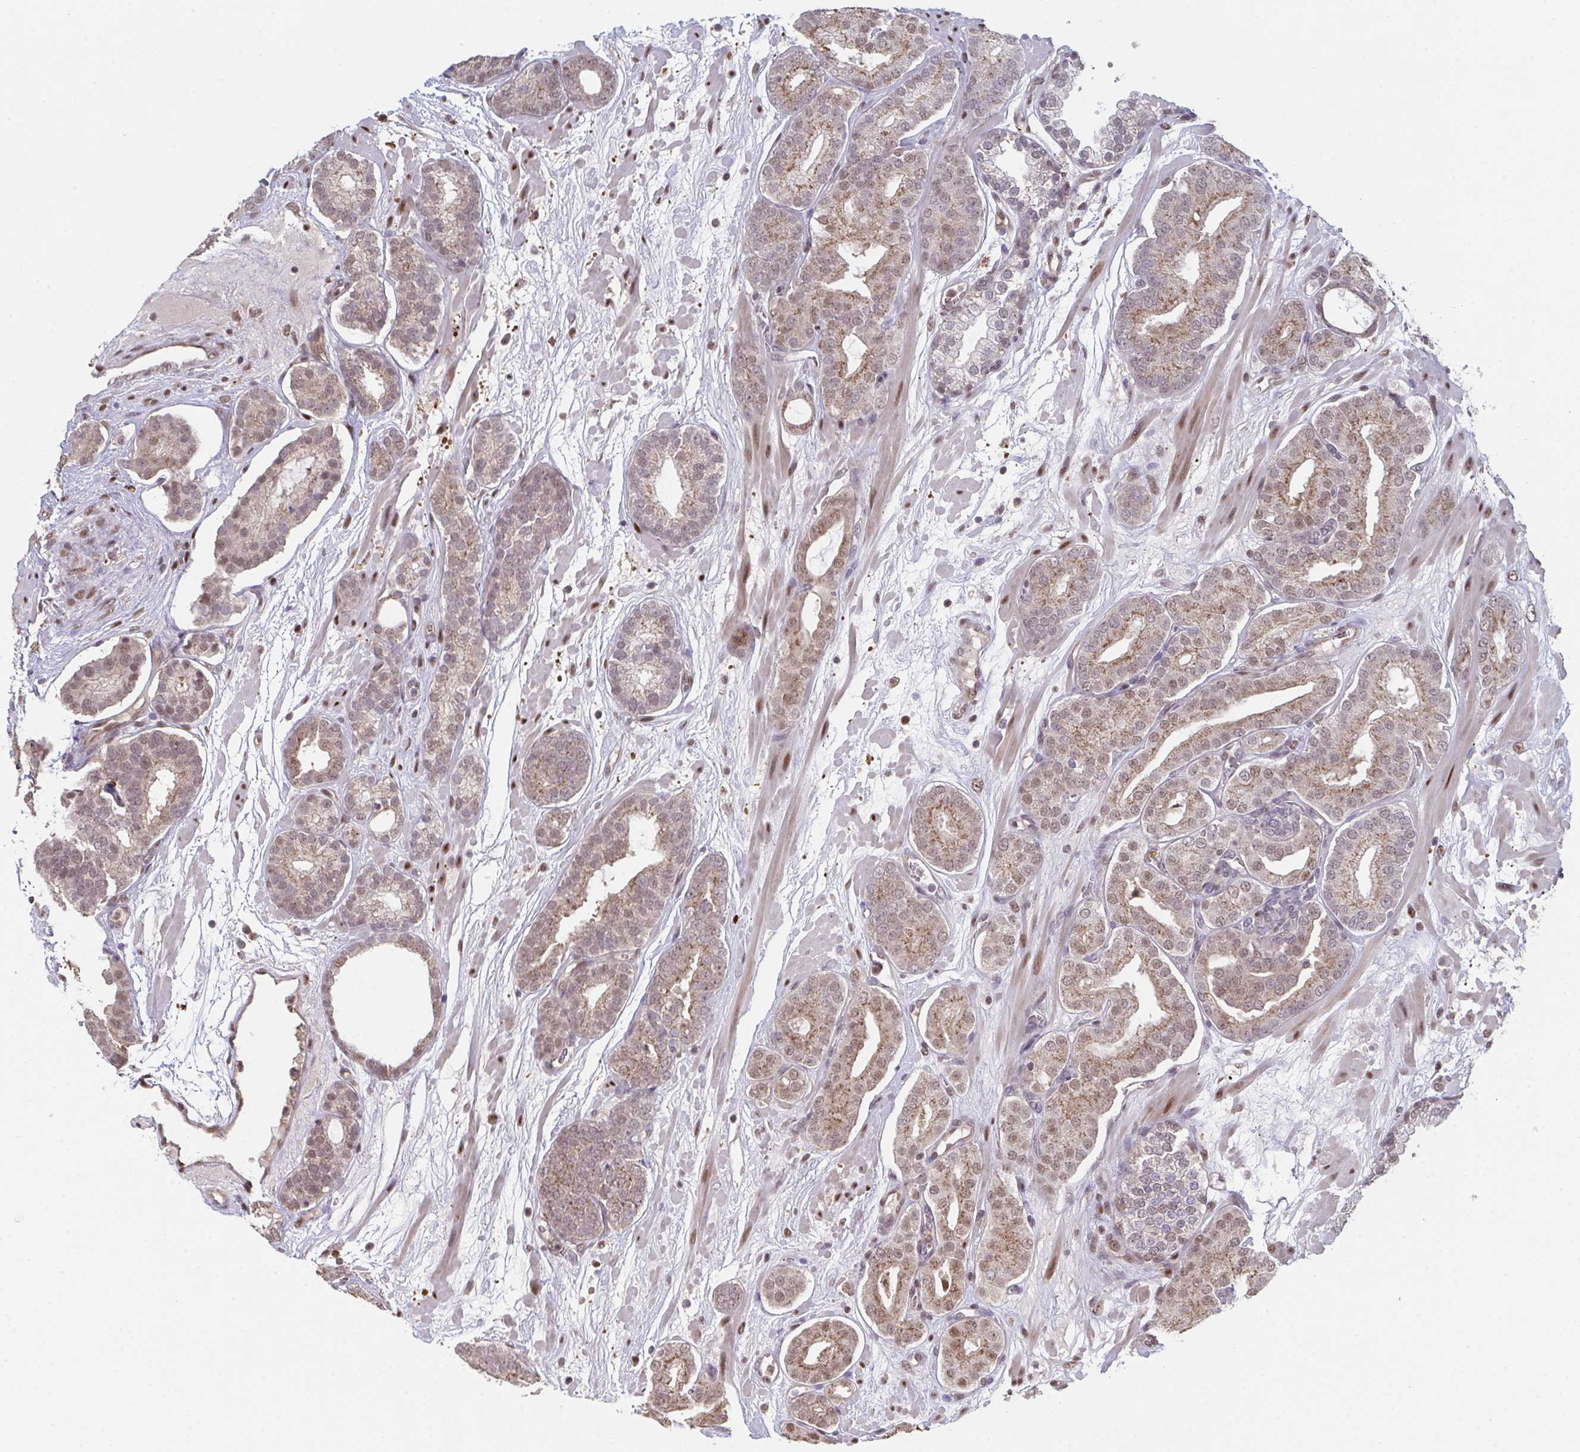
{"staining": {"intensity": "moderate", "quantity": ">75%", "location": "cytoplasmic/membranous,nuclear"}, "tissue": "prostate cancer", "cell_type": "Tumor cells", "image_type": "cancer", "snomed": [{"axis": "morphology", "description": "Adenocarcinoma, High grade"}, {"axis": "topography", "description": "Prostate"}], "caption": "Immunohistochemistry (IHC) (DAB) staining of human prostate adenocarcinoma (high-grade) displays moderate cytoplasmic/membranous and nuclear protein staining in about >75% of tumor cells. (DAB IHC, brown staining for protein, blue staining for nuclei).", "gene": "ACD", "patient": {"sex": "male", "age": 66}}